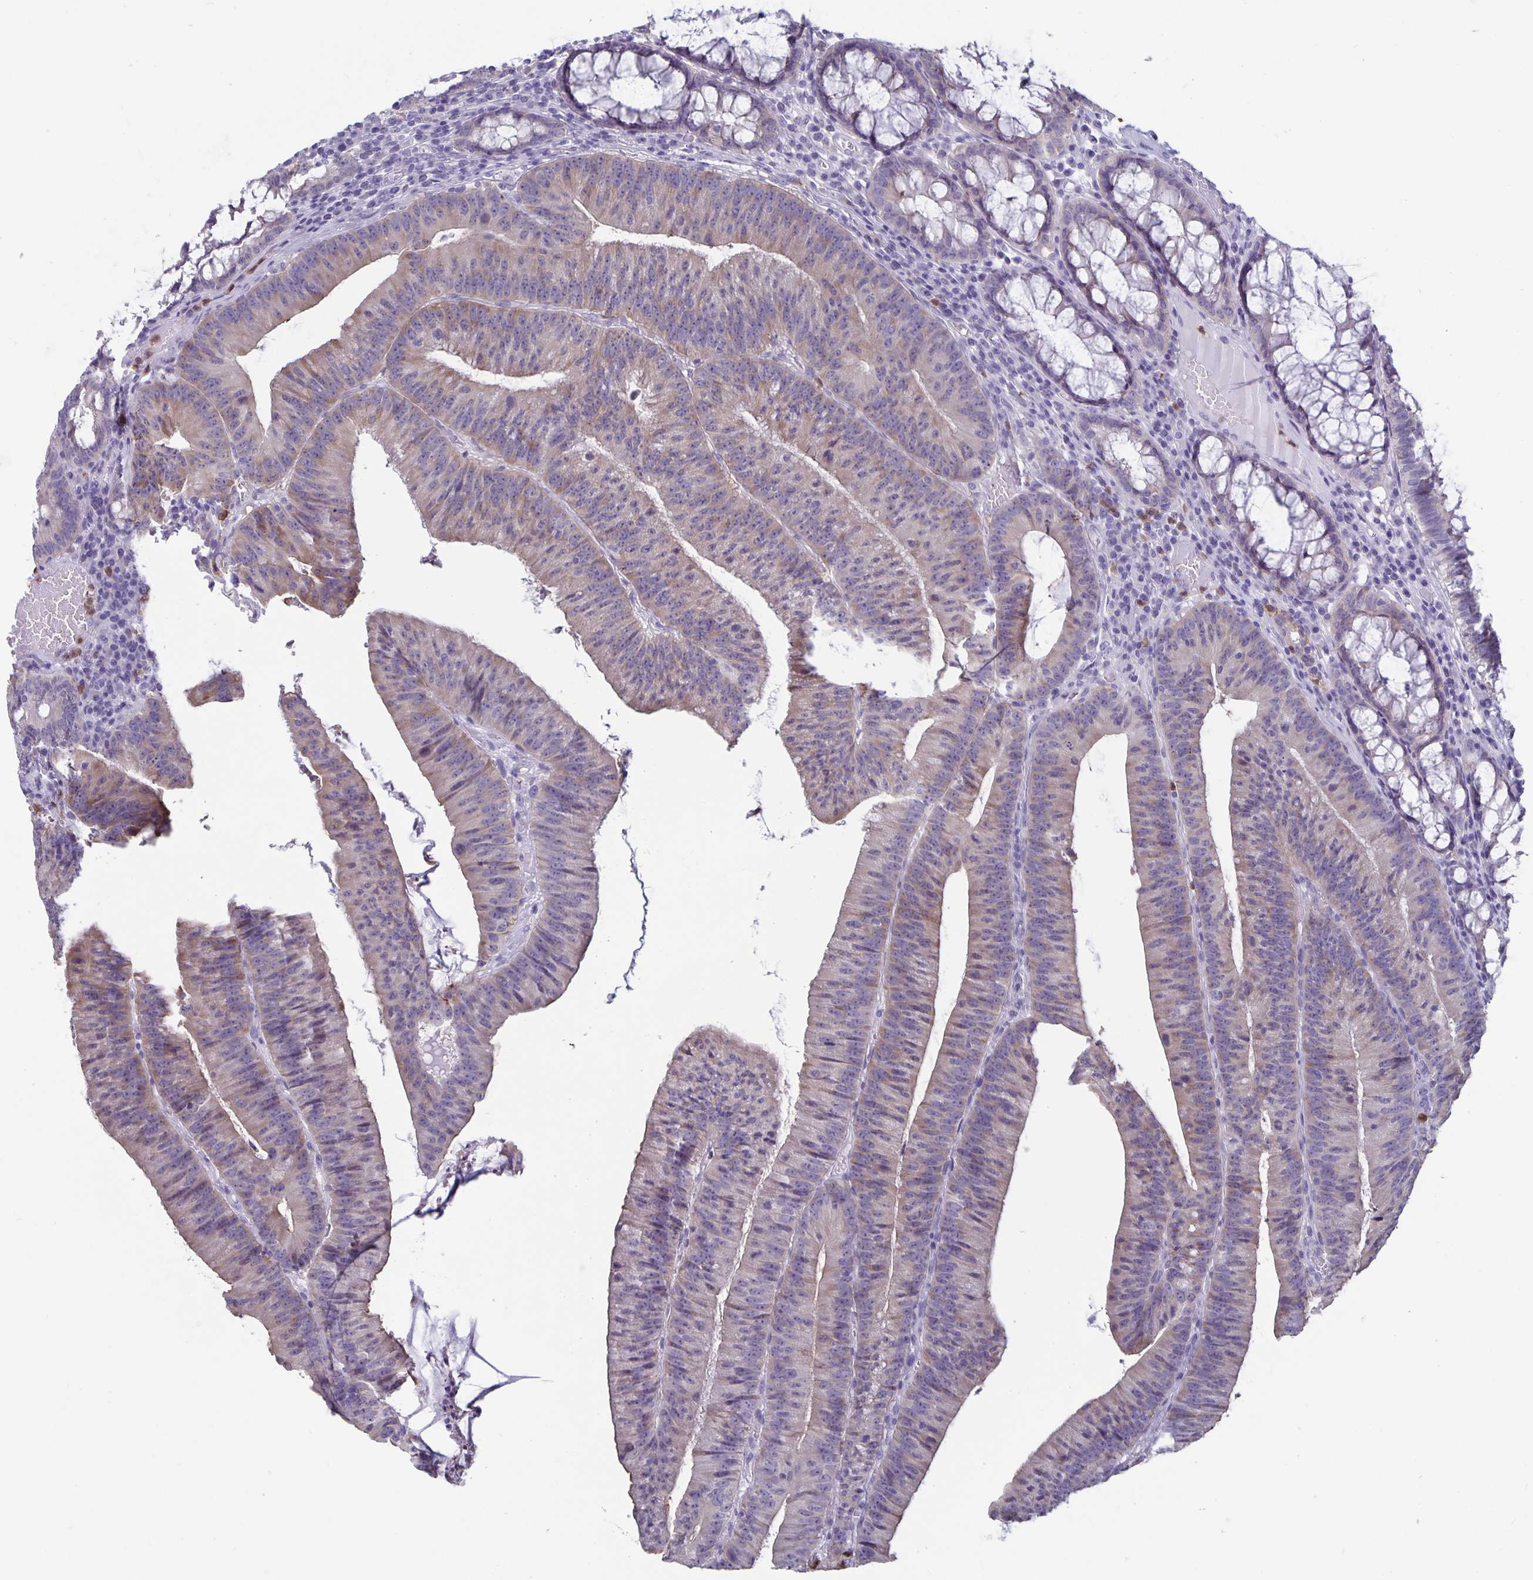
{"staining": {"intensity": "weak", "quantity": "<25%", "location": "cytoplasmic/membranous"}, "tissue": "colorectal cancer", "cell_type": "Tumor cells", "image_type": "cancer", "snomed": [{"axis": "morphology", "description": "Adenocarcinoma, NOS"}, {"axis": "topography", "description": "Colon"}], "caption": "There is no significant staining in tumor cells of adenocarcinoma (colorectal). (DAB (3,3'-diaminobenzidine) immunohistochemistry visualized using brightfield microscopy, high magnification).", "gene": "PLCB3", "patient": {"sex": "female", "age": 78}}